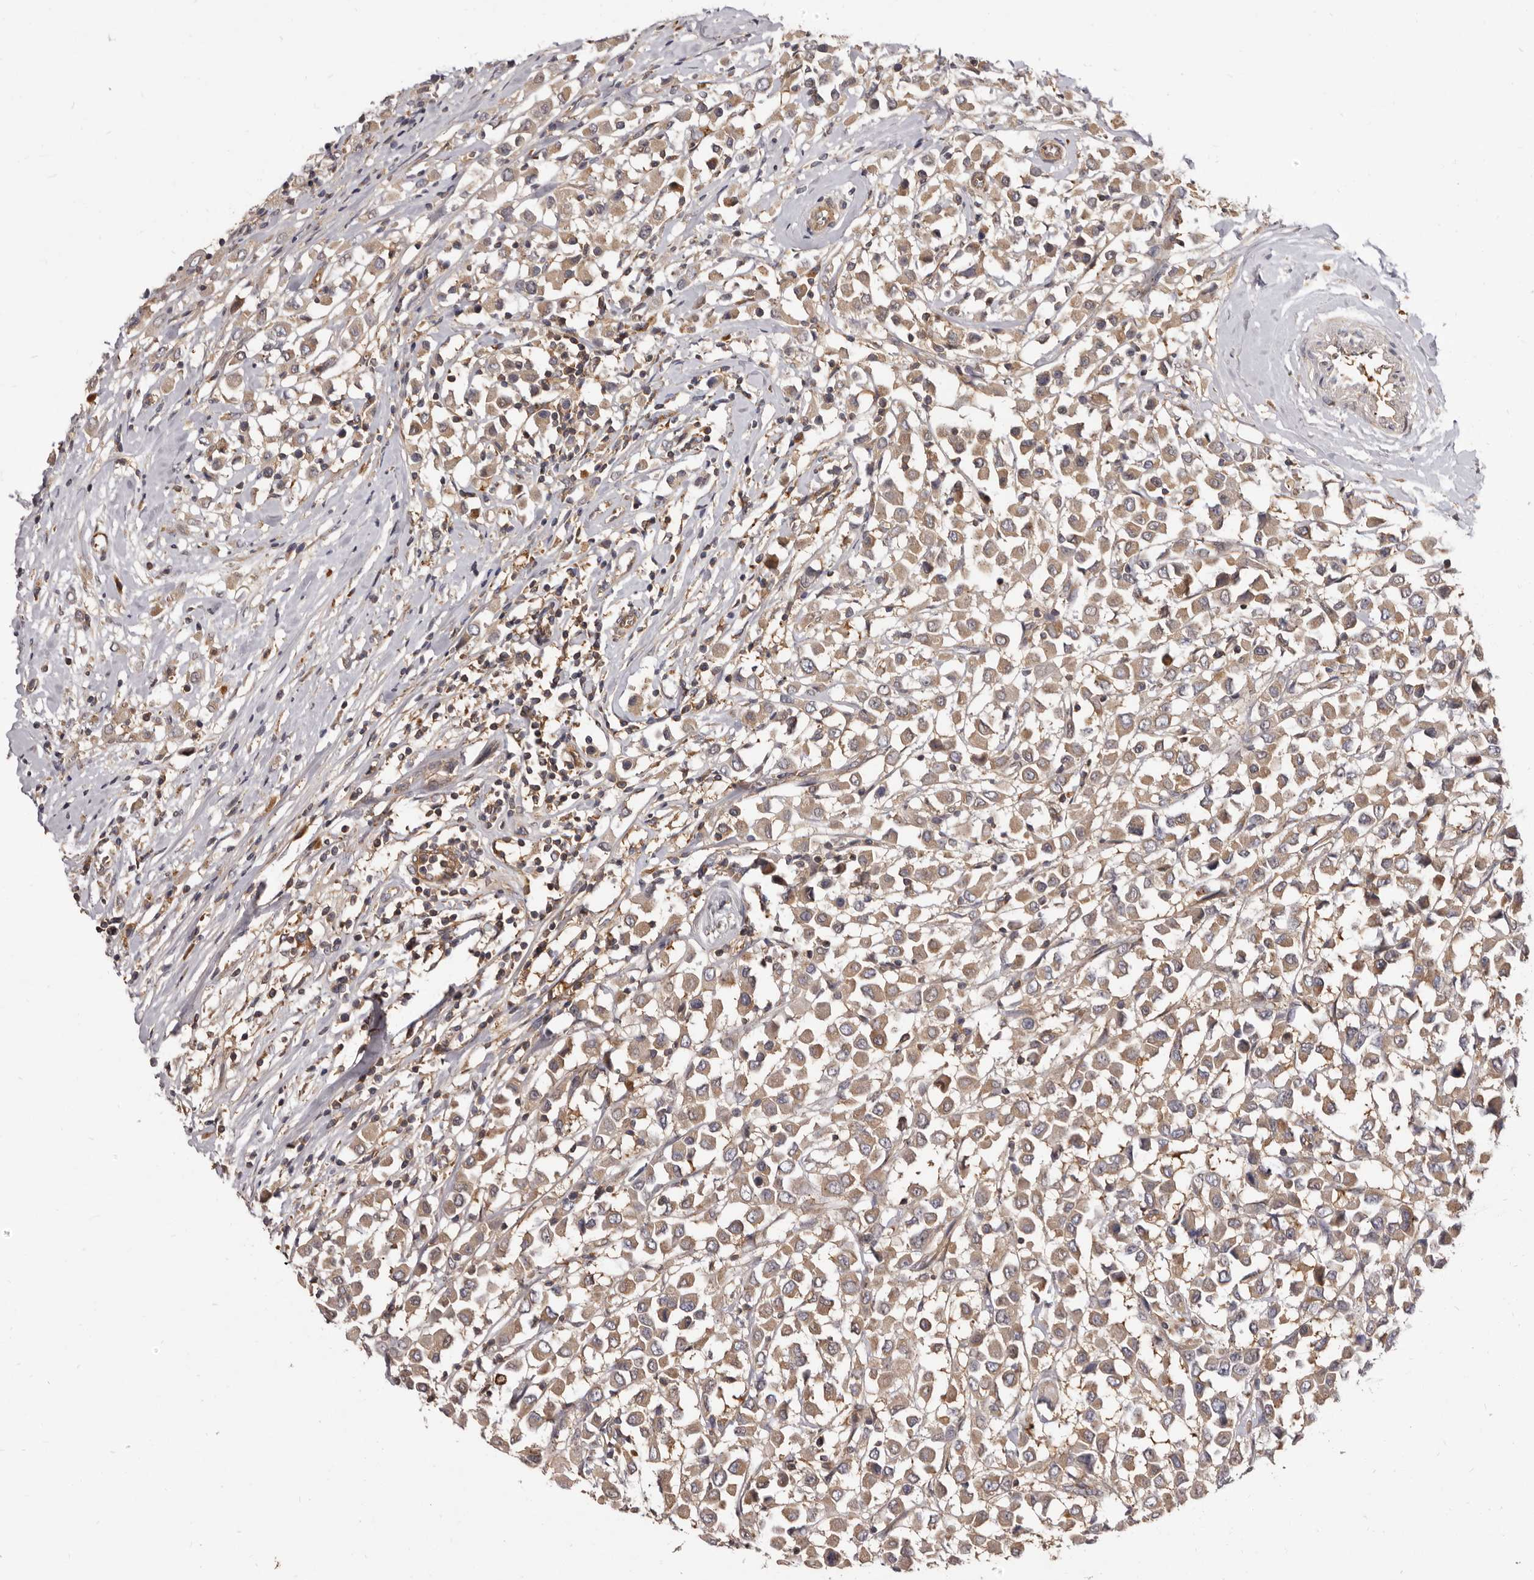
{"staining": {"intensity": "weak", "quantity": ">75%", "location": "cytoplasmic/membranous"}, "tissue": "breast cancer", "cell_type": "Tumor cells", "image_type": "cancer", "snomed": [{"axis": "morphology", "description": "Duct carcinoma"}, {"axis": "topography", "description": "Breast"}], "caption": "This histopathology image demonstrates immunohistochemistry staining of human infiltrating ductal carcinoma (breast), with low weak cytoplasmic/membranous staining in approximately >75% of tumor cells.", "gene": "ADAMTS20", "patient": {"sex": "female", "age": 61}}